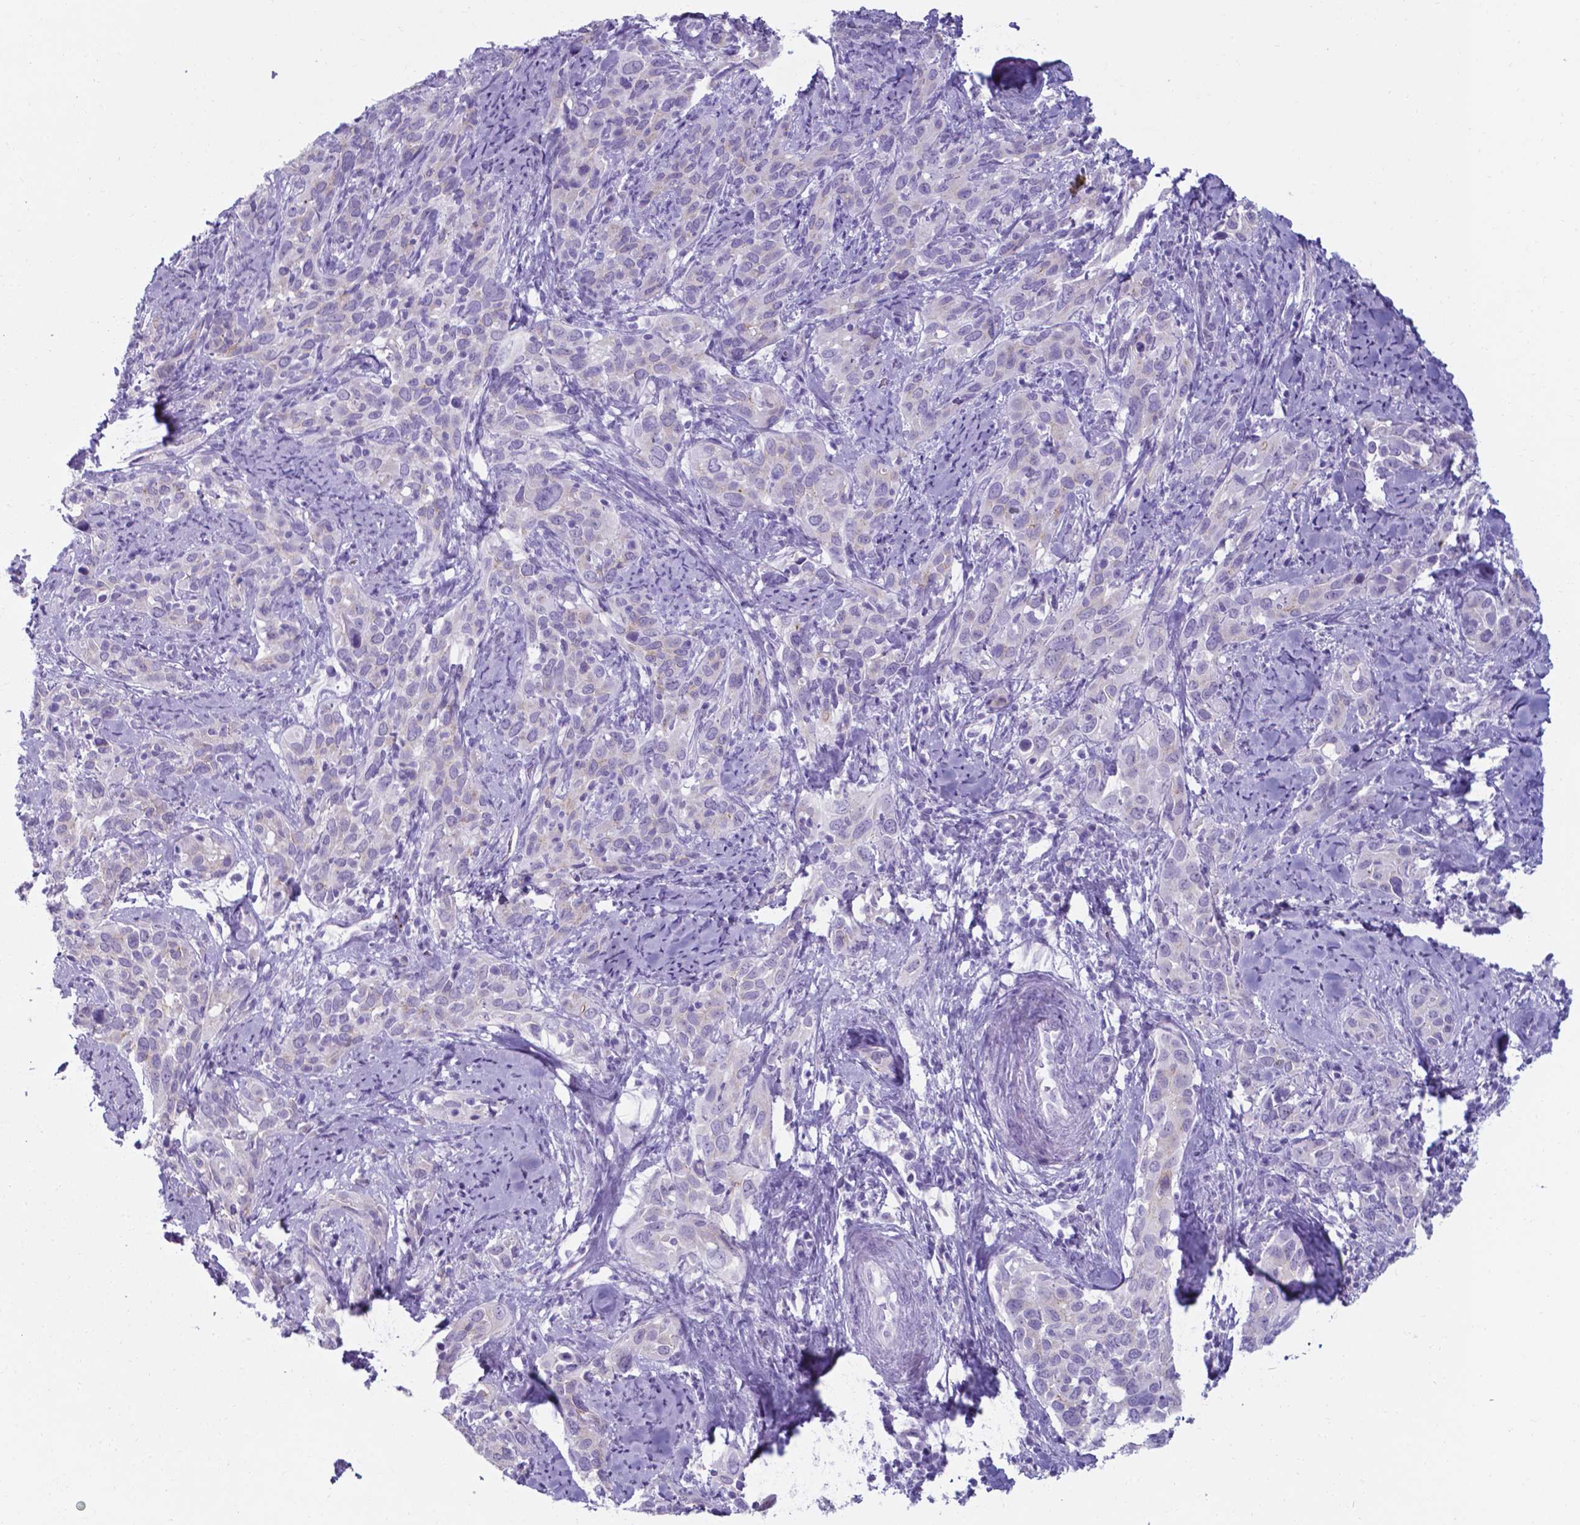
{"staining": {"intensity": "moderate", "quantity": "25%-75%", "location": "cytoplasmic/membranous"}, "tissue": "cervical cancer", "cell_type": "Tumor cells", "image_type": "cancer", "snomed": [{"axis": "morphology", "description": "Squamous cell carcinoma, NOS"}, {"axis": "topography", "description": "Cervix"}], "caption": "This histopathology image demonstrates immunohistochemistry staining of human cervical cancer (squamous cell carcinoma), with medium moderate cytoplasmic/membranous positivity in approximately 25%-75% of tumor cells.", "gene": "AP5B1", "patient": {"sex": "female", "age": 51}}